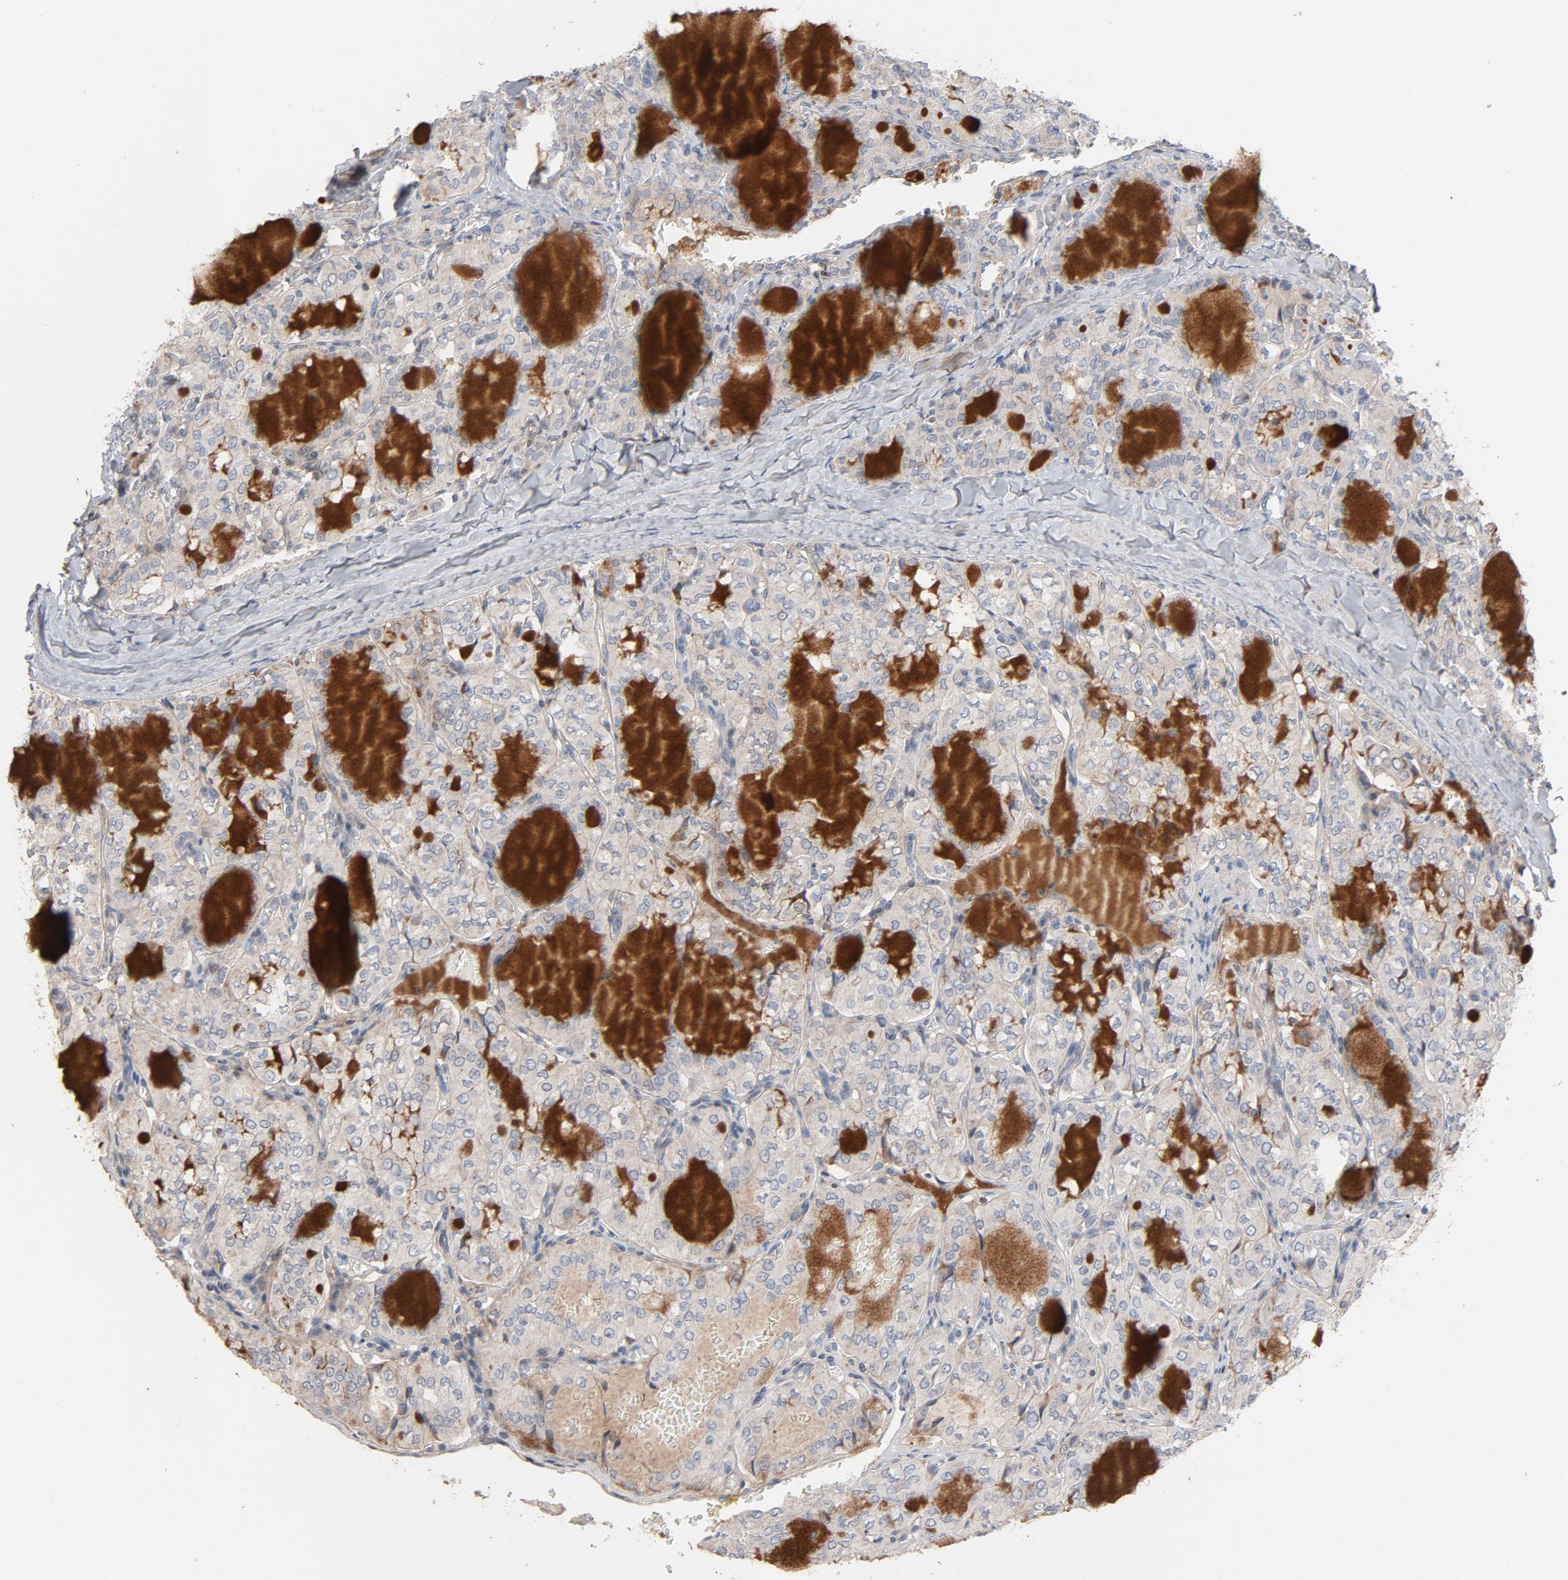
{"staining": {"intensity": "strong", "quantity": ">75%", "location": "cytoplasmic/membranous"}, "tissue": "thyroid cancer", "cell_type": "Tumor cells", "image_type": "cancer", "snomed": [{"axis": "morphology", "description": "Papillary adenocarcinoma, NOS"}, {"axis": "topography", "description": "Thyroid gland"}], "caption": "Protein staining demonstrates strong cytoplasmic/membranous staining in approximately >75% of tumor cells in thyroid cancer (papillary adenocarcinoma).", "gene": "CDK6", "patient": {"sex": "male", "age": 20}}